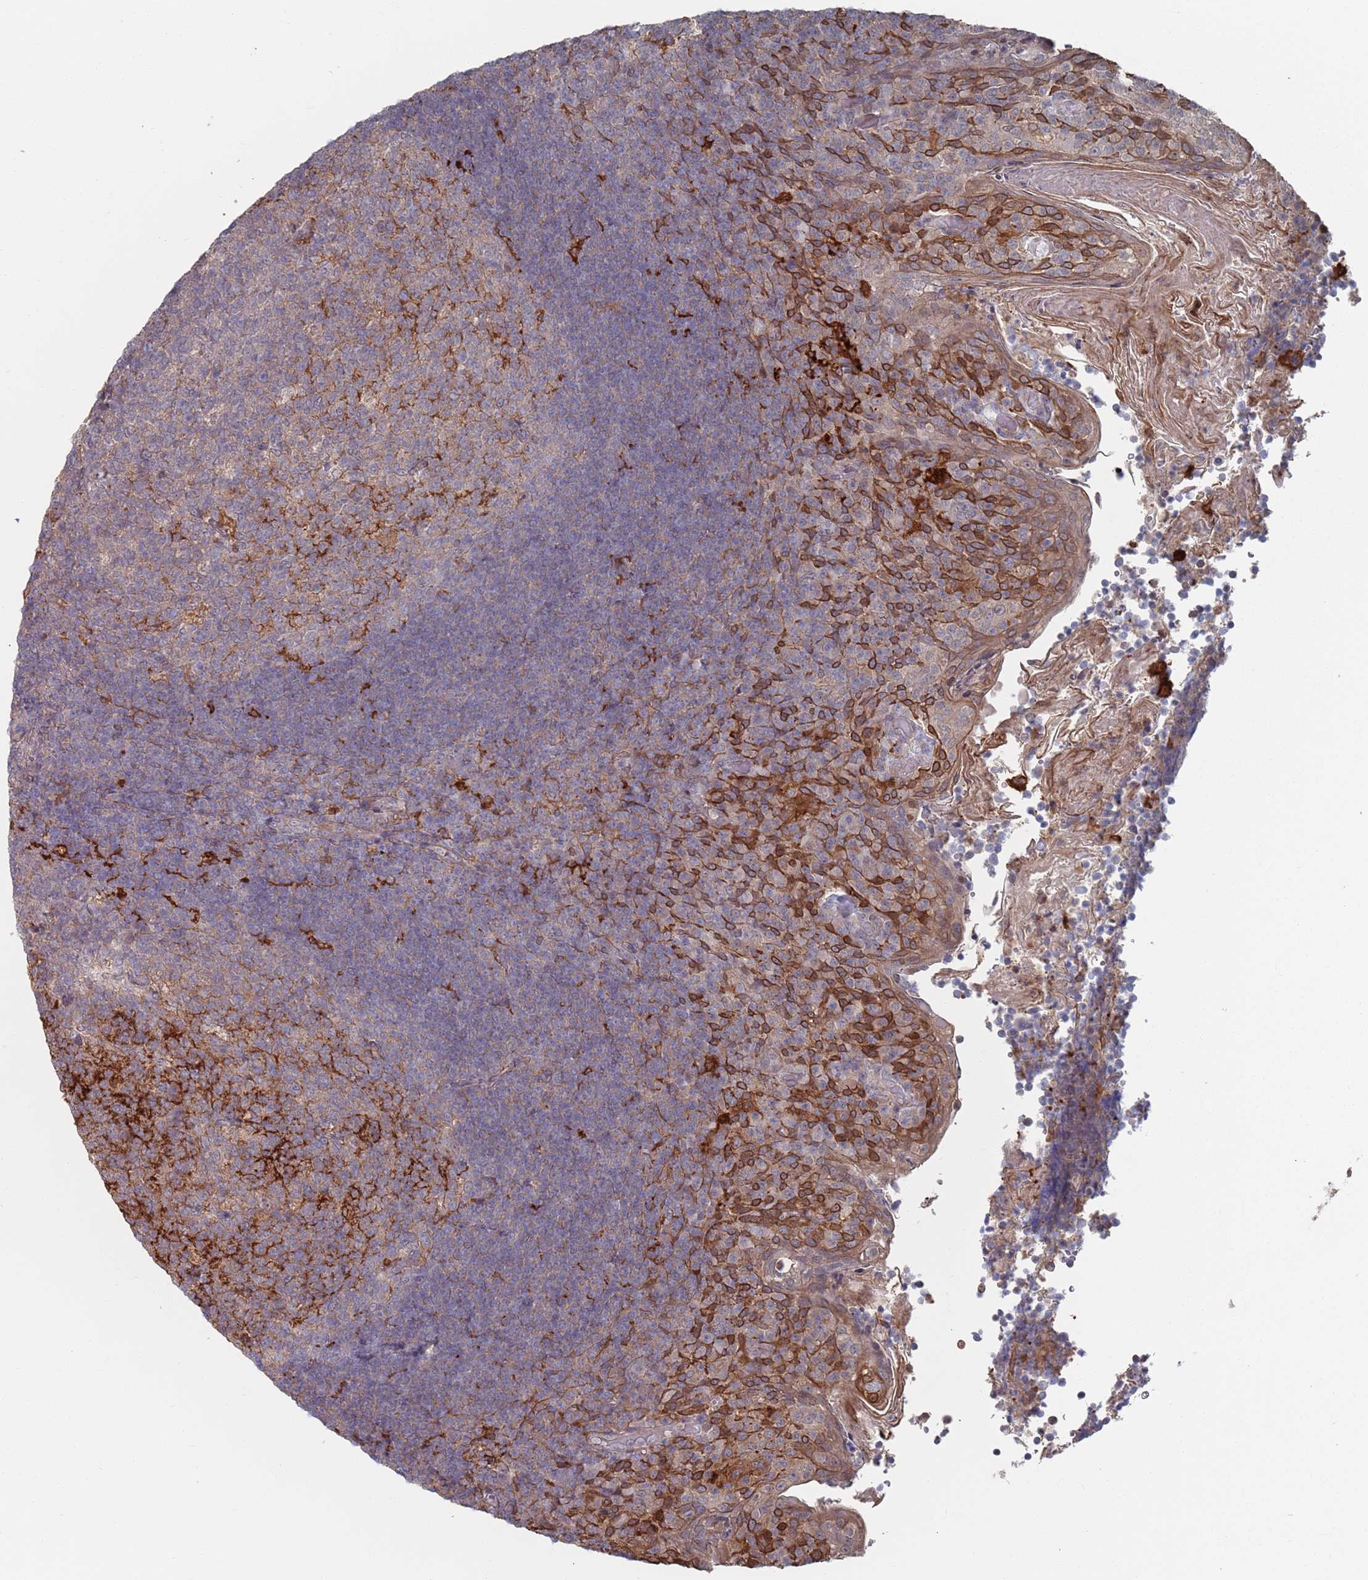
{"staining": {"intensity": "weak", "quantity": "25%-75%", "location": "cytoplasmic/membranous"}, "tissue": "tonsil", "cell_type": "Germinal center cells", "image_type": "normal", "snomed": [{"axis": "morphology", "description": "Normal tissue, NOS"}, {"axis": "topography", "description": "Tonsil"}], "caption": "Protein staining by IHC shows weak cytoplasmic/membranous expression in about 25%-75% of germinal center cells in benign tonsil. (DAB (3,3'-diaminobenzidine) IHC with brightfield microscopy, high magnification).", "gene": "DGKD", "patient": {"sex": "female", "age": 10}}